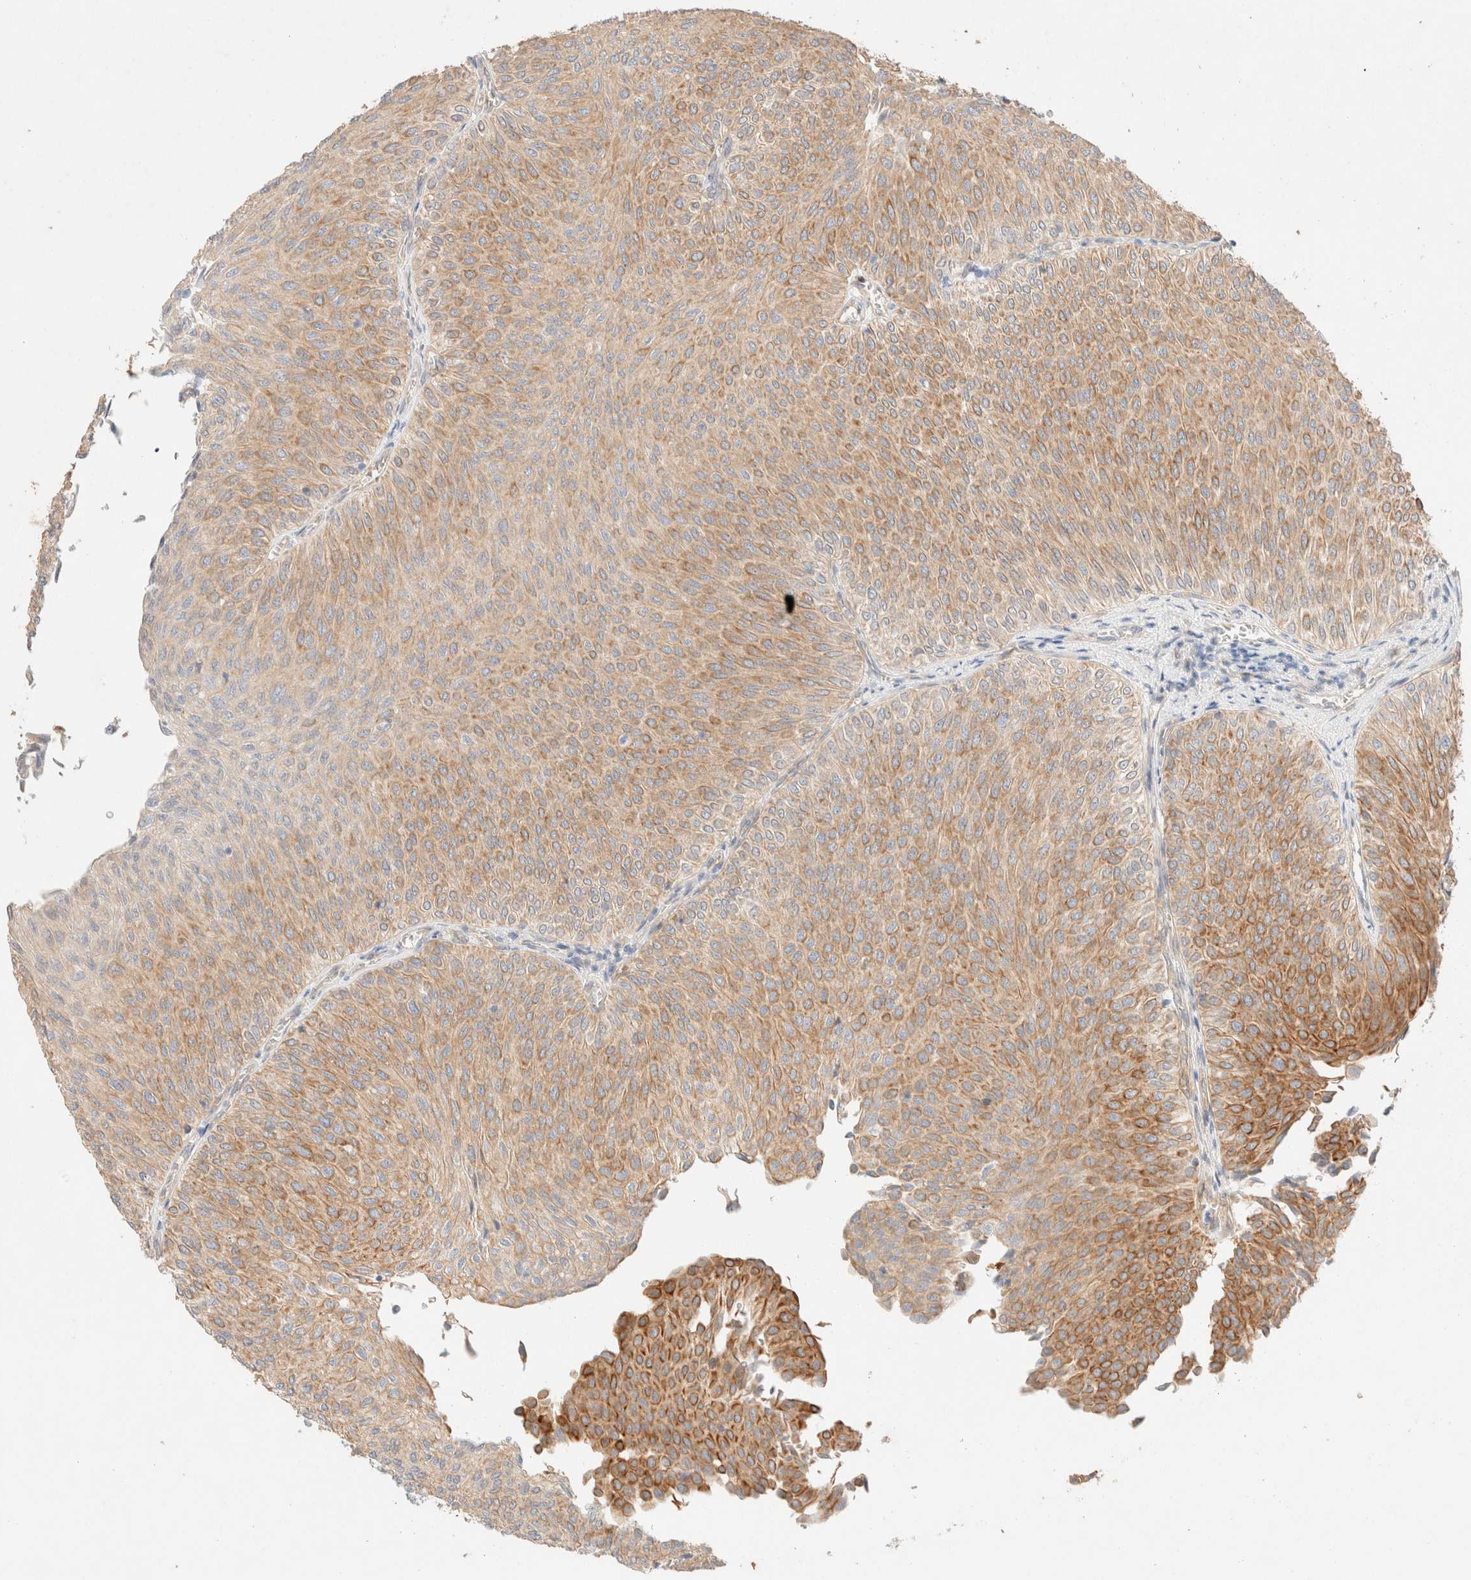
{"staining": {"intensity": "moderate", "quantity": ">75%", "location": "cytoplasmic/membranous"}, "tissue": "urothelial cancer", "cell_type": "Tumor cells", "image_type": "cancer", "snomed": [{"axis": "morphology", "description": "Urothelial carcinoma, Low grade"}, {"axis": "topography", "description": "Urinary bladder"}], "caption": "This photomicrograph reveals immunohistochemistry (IHC) staining of low-grade urothelial carcinoma, with medium moderate cytoplasmic/membranous staining in approximately >75% of tumor cells.", "gene": "CSNK1E", "patient": {"sex": "male", "age": 78}}